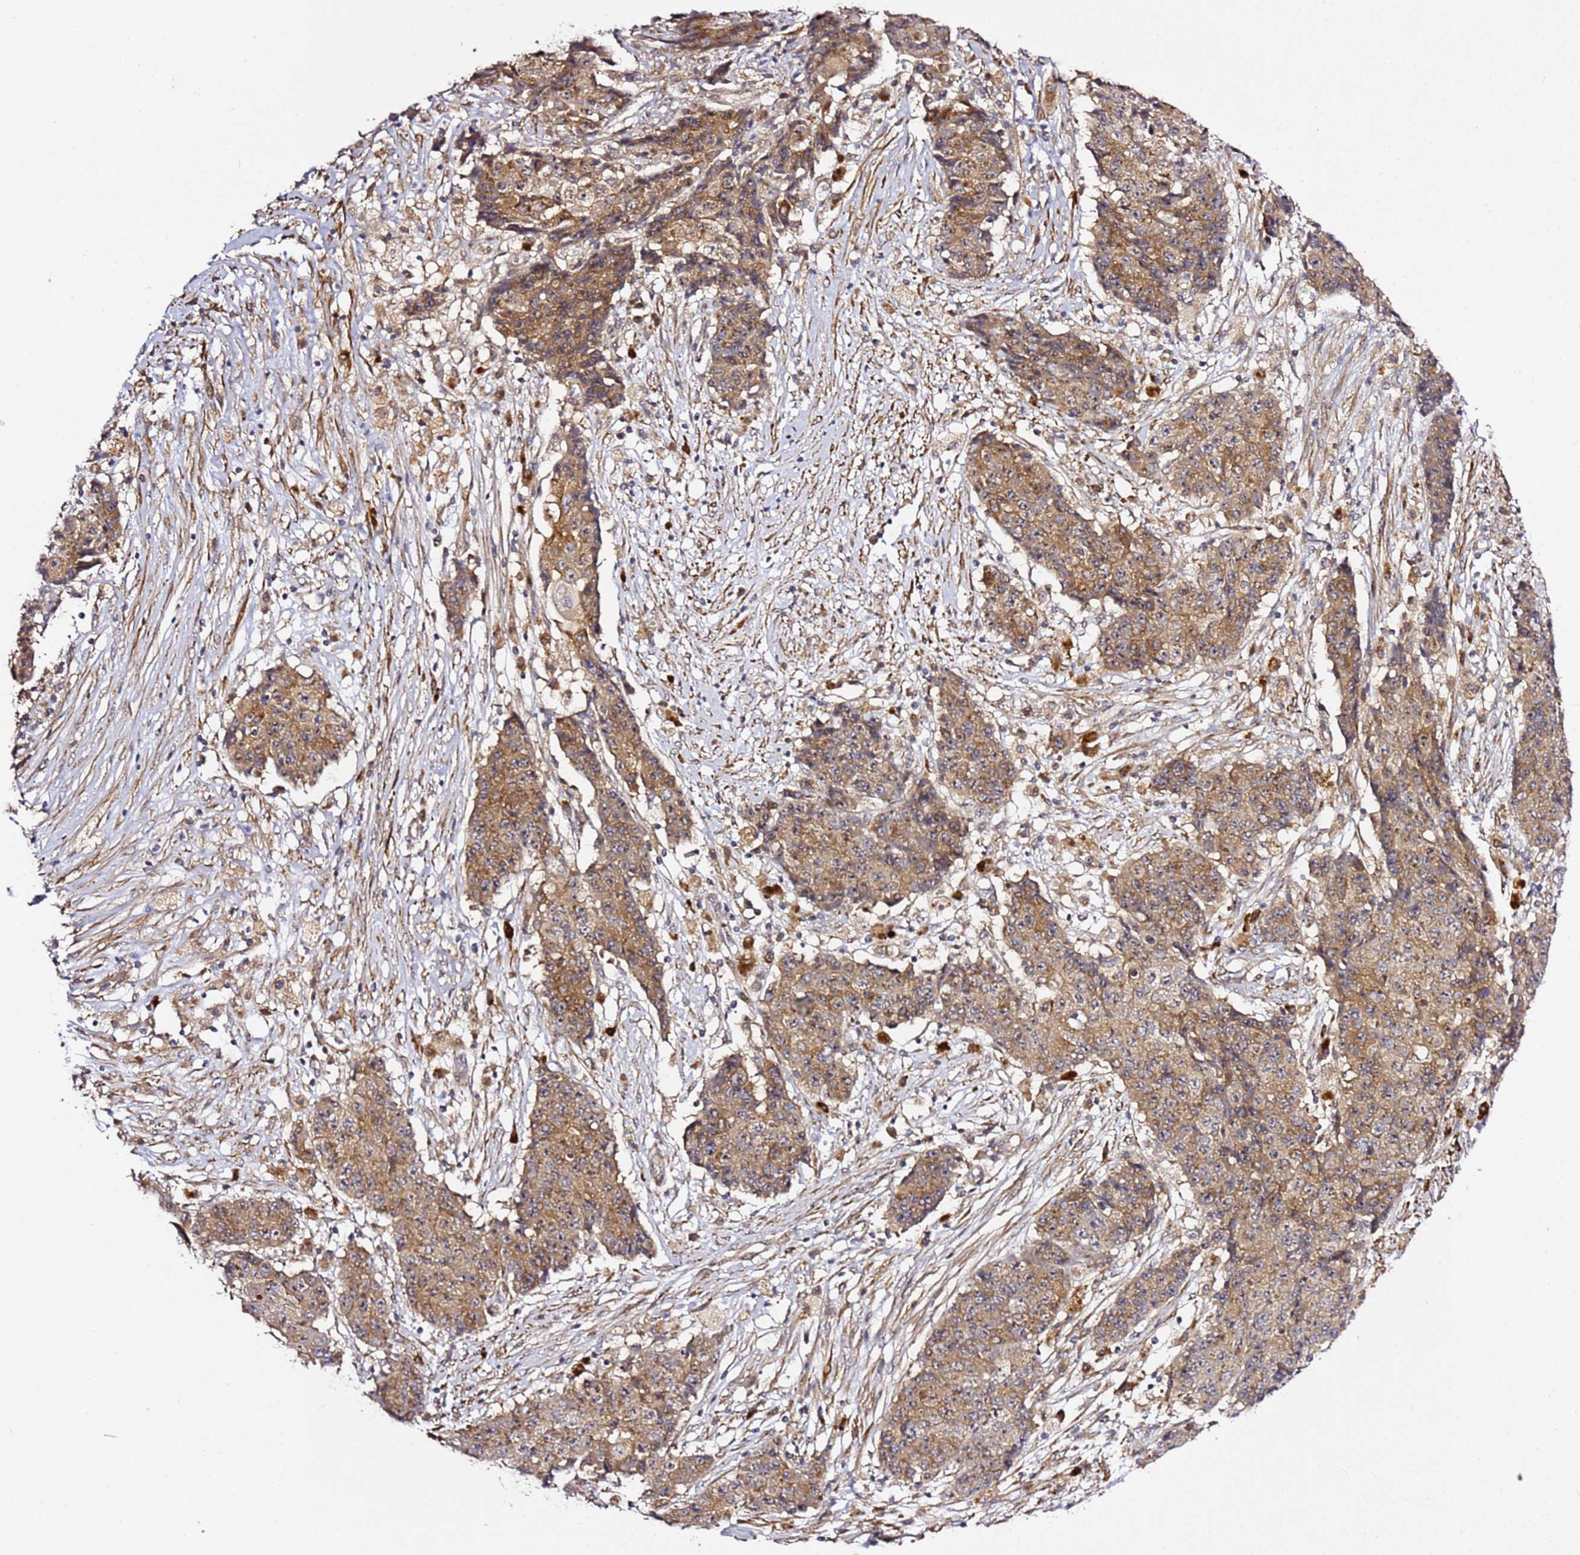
{"staining": {"intensity": "moderate", "quantity": ">75%", "location": "cytoplasmic/membranous"}, "tissue": "ovarian cancer", "cell_type": "Tumor cells", "image_type": "cancer", "snomed": [{"axis": "morphology", "description": "Carcinoma, endometroid"}, {"axis": "topography", "description": "Ovary"}], "caption": "High-magnification brightfield microscopy of ovarian cancer (endometroid carcinoma) stained with DAB (brown) and counterstained with hematoxylin (blue). tumor cells exhibit moderate cytoplasmic/membranous expression is identified in about>75% of cells. (DAB (3,3'-diaminobenzidine) IHC, brown staining for protein, blue staining for nuclei).", "gene": "PVRIG", "patient": {"sex": "female", "age": 42}}